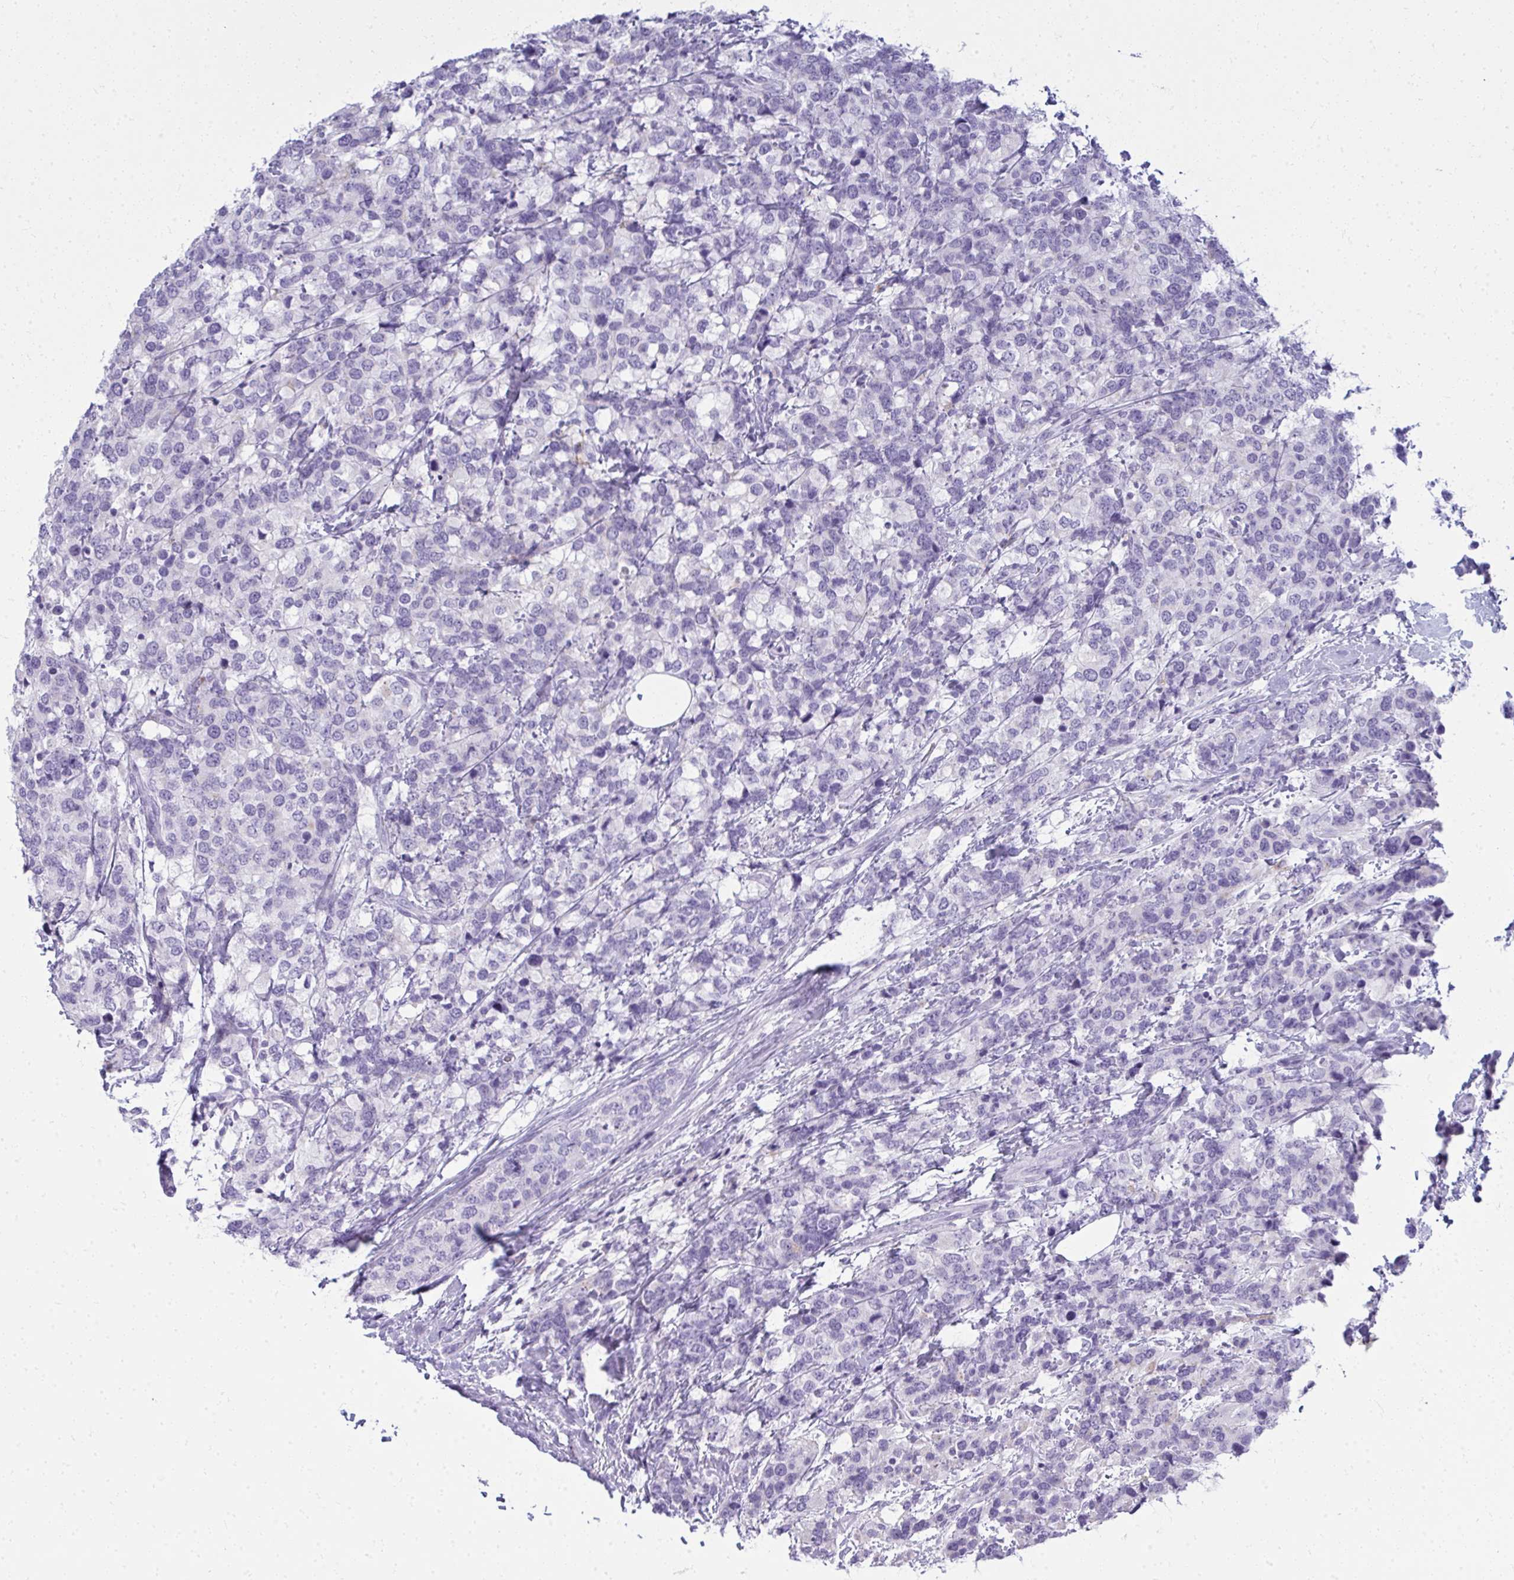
{"staining": {"intensity": "negative", "quantity": "none", "location": "none"}, "tissue": "breast cancer", "cell_type": "Tumor cells", "image_type": "cancer", "snomed": [{"axis": "morphology", "description": "Lobular carcinoma"}, {"axis": "topography", "description": "Breast"}], "caption": "Human breast lobular carcinoma stained for a protein using IHC reveals no staining in tumor cells.", "gene": "QDPR", "patient": {"sex": "female", "age": 59}}